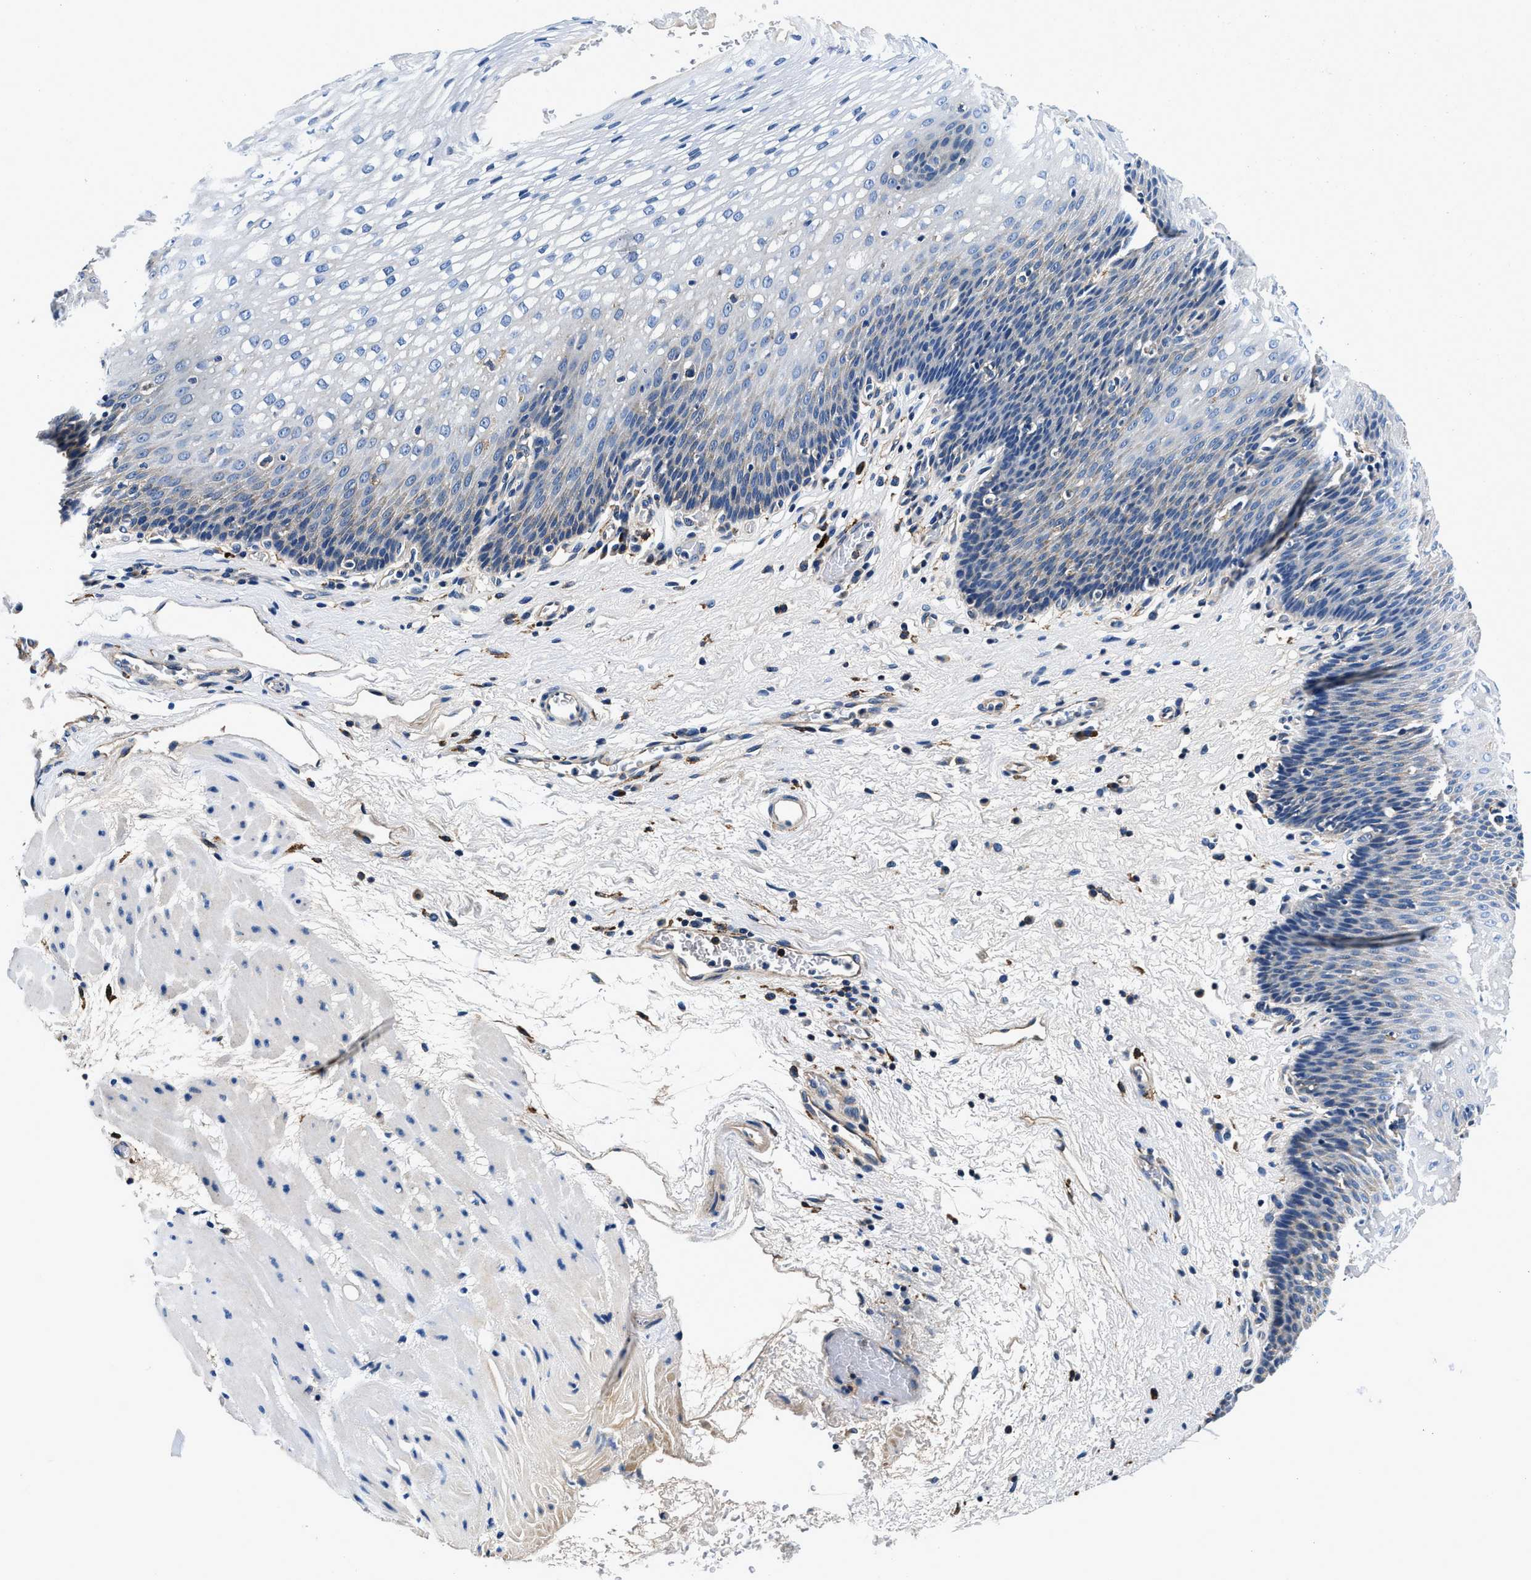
{"staining": {"intensity": "negative", "quantity": "none", "location": "none"}, "tissue": "esophagus", "cell_type": "Squamous epithelial cells", "image_type": "normal", "snomed": [{"axis": "morphology", "description": "Normal tissue, NOS"}, {"axis": "topography", "description": "Esophagus"}], "caption": "Immunohistochemistry (IHC) of benign human esophagus demonstrates no positivity in squamous epithelial cells. Nuclei are stained in blue.", "gene": "ZFAND3", "patient": {"sex": "male", "age": 48}}